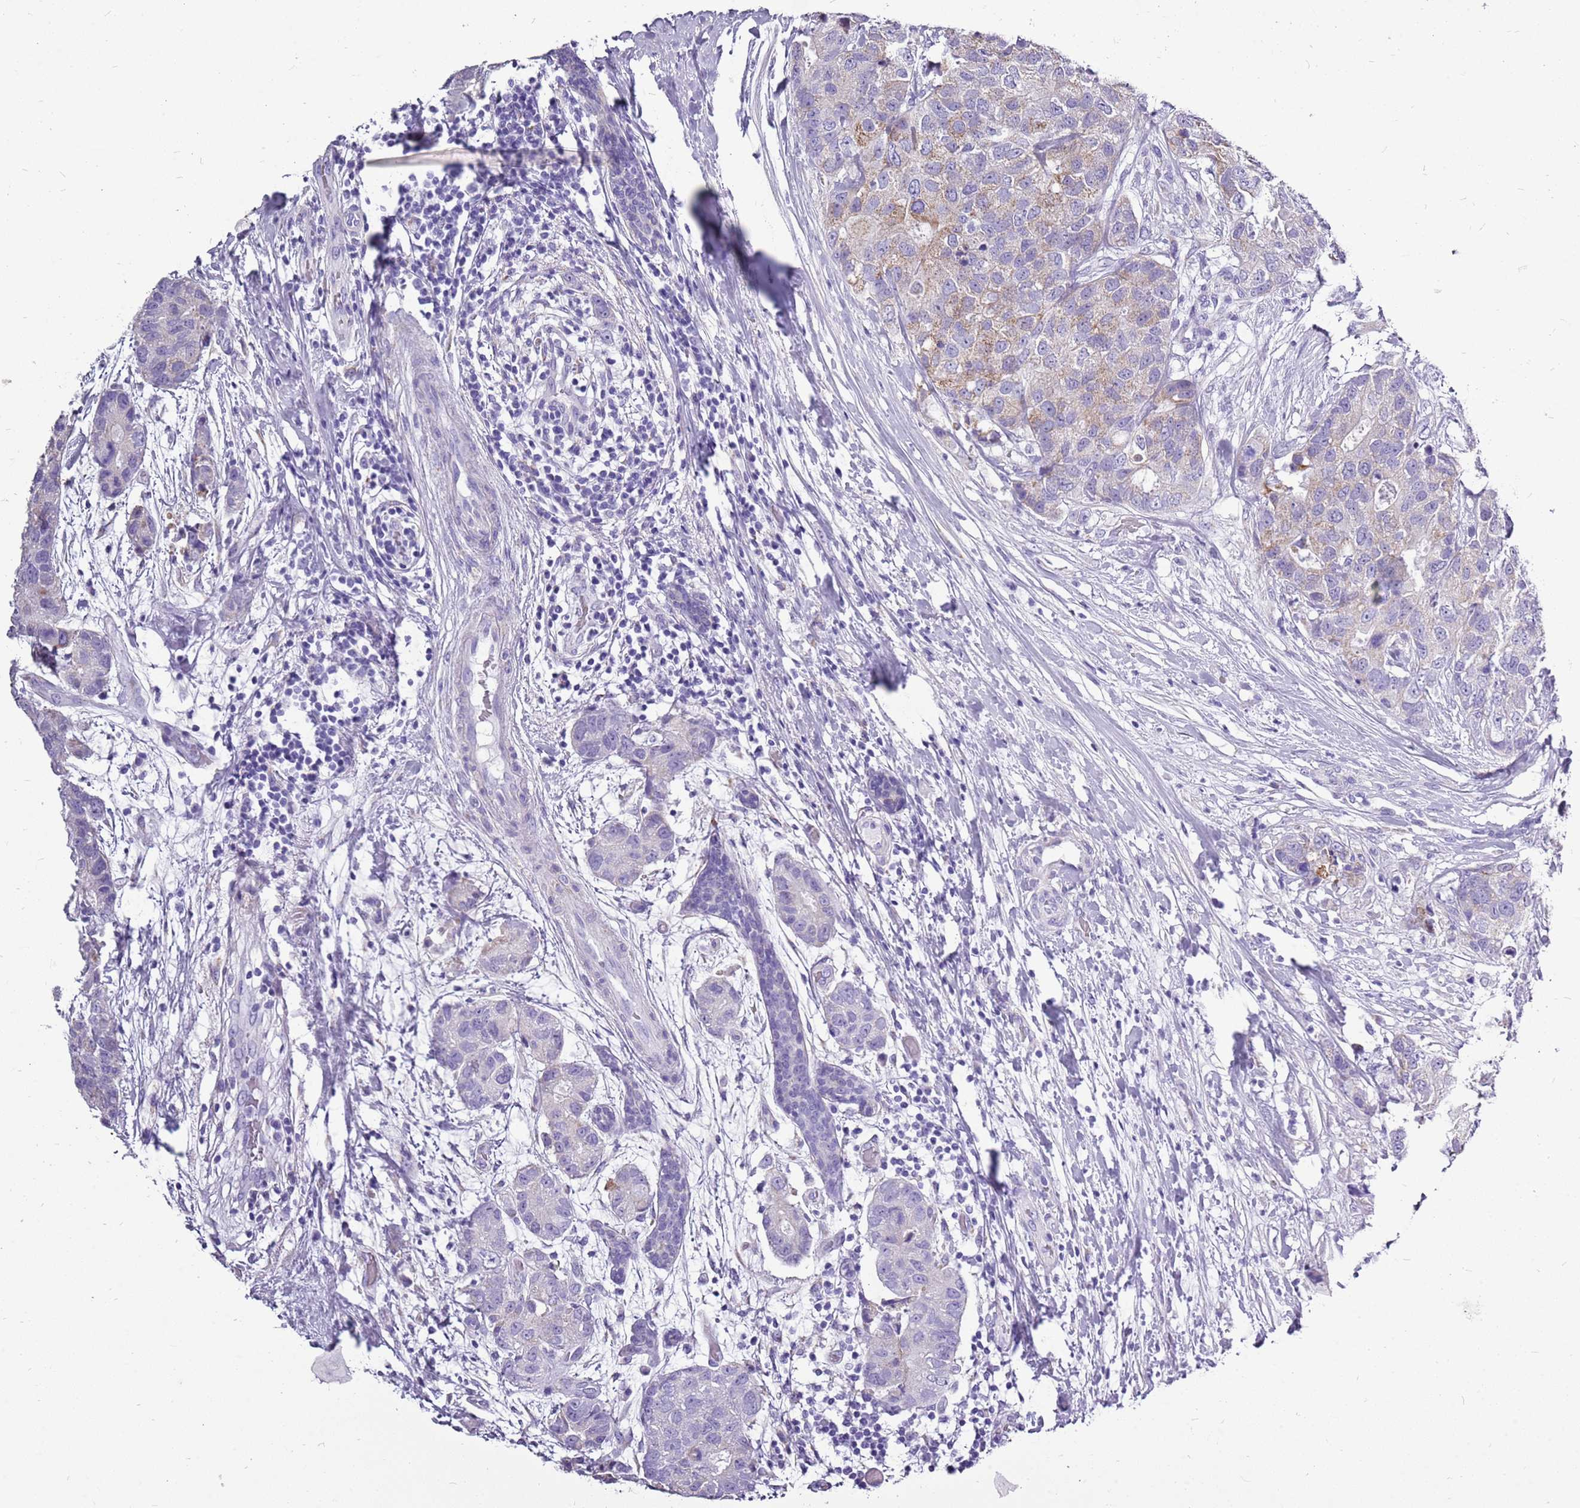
{"staining": {"intensity": "weak", "quantity": "<25%", "location": "cytoplasmic/membranous"}, "tissue": "breast cancer", "cell_type": "Tumor cells", "image_type": "cancer", "snomed": [{"axis": "morphology", "description": "Duct carcinoma"}, {"axis": "topography", "description": "Breast"}], "caption": "Human breast infiltrating ductal carcinoma stained for a protein using IHC shows no positivity in tumor cells.", "gene": "ACSS3", "patient": {"sex": "female", "age": 62}}